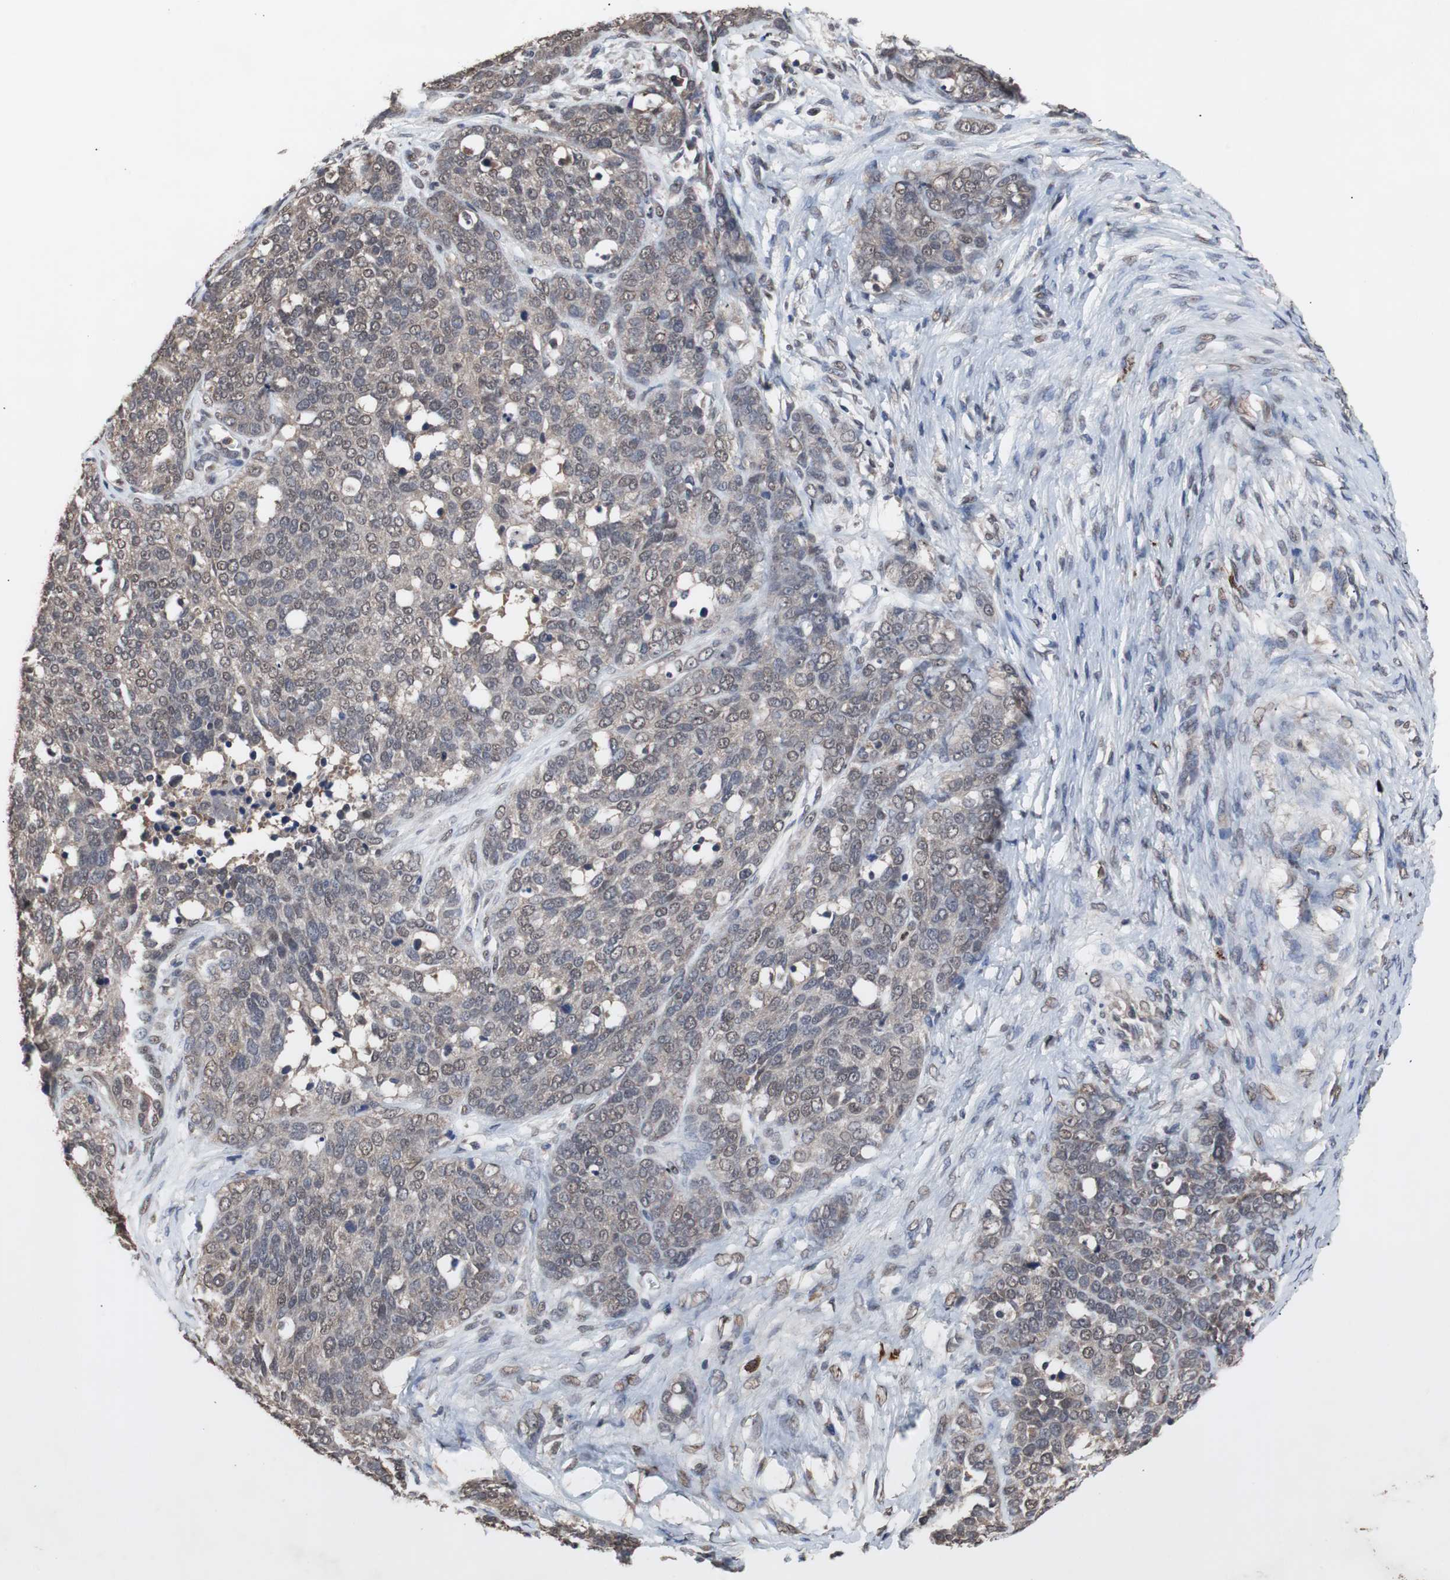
{"staining": {"intensity": "weak", "quantity": "25%-75%", "location": "cytoplasmic/membranous,nuclear"}, "tissue": "ovarian cancer", "cell_type": "Tumor cells", "image_type": "cancer", "snomed": [{"axis": "morphology", "description": "Cystadenocarcinoma, serous, NOS"}, {"axis": "topography", "description": "Ovary"}], "caption": "An image showing weak cytoplasmic/membranous and nuclear staining in about 25%-75% of tumor cells in ovarian serous cystadenocarcinoma, as visualized by brown immunohistochemical staining.", "gene": "MED27", "patient": {"sex": "female", "age": 44}}